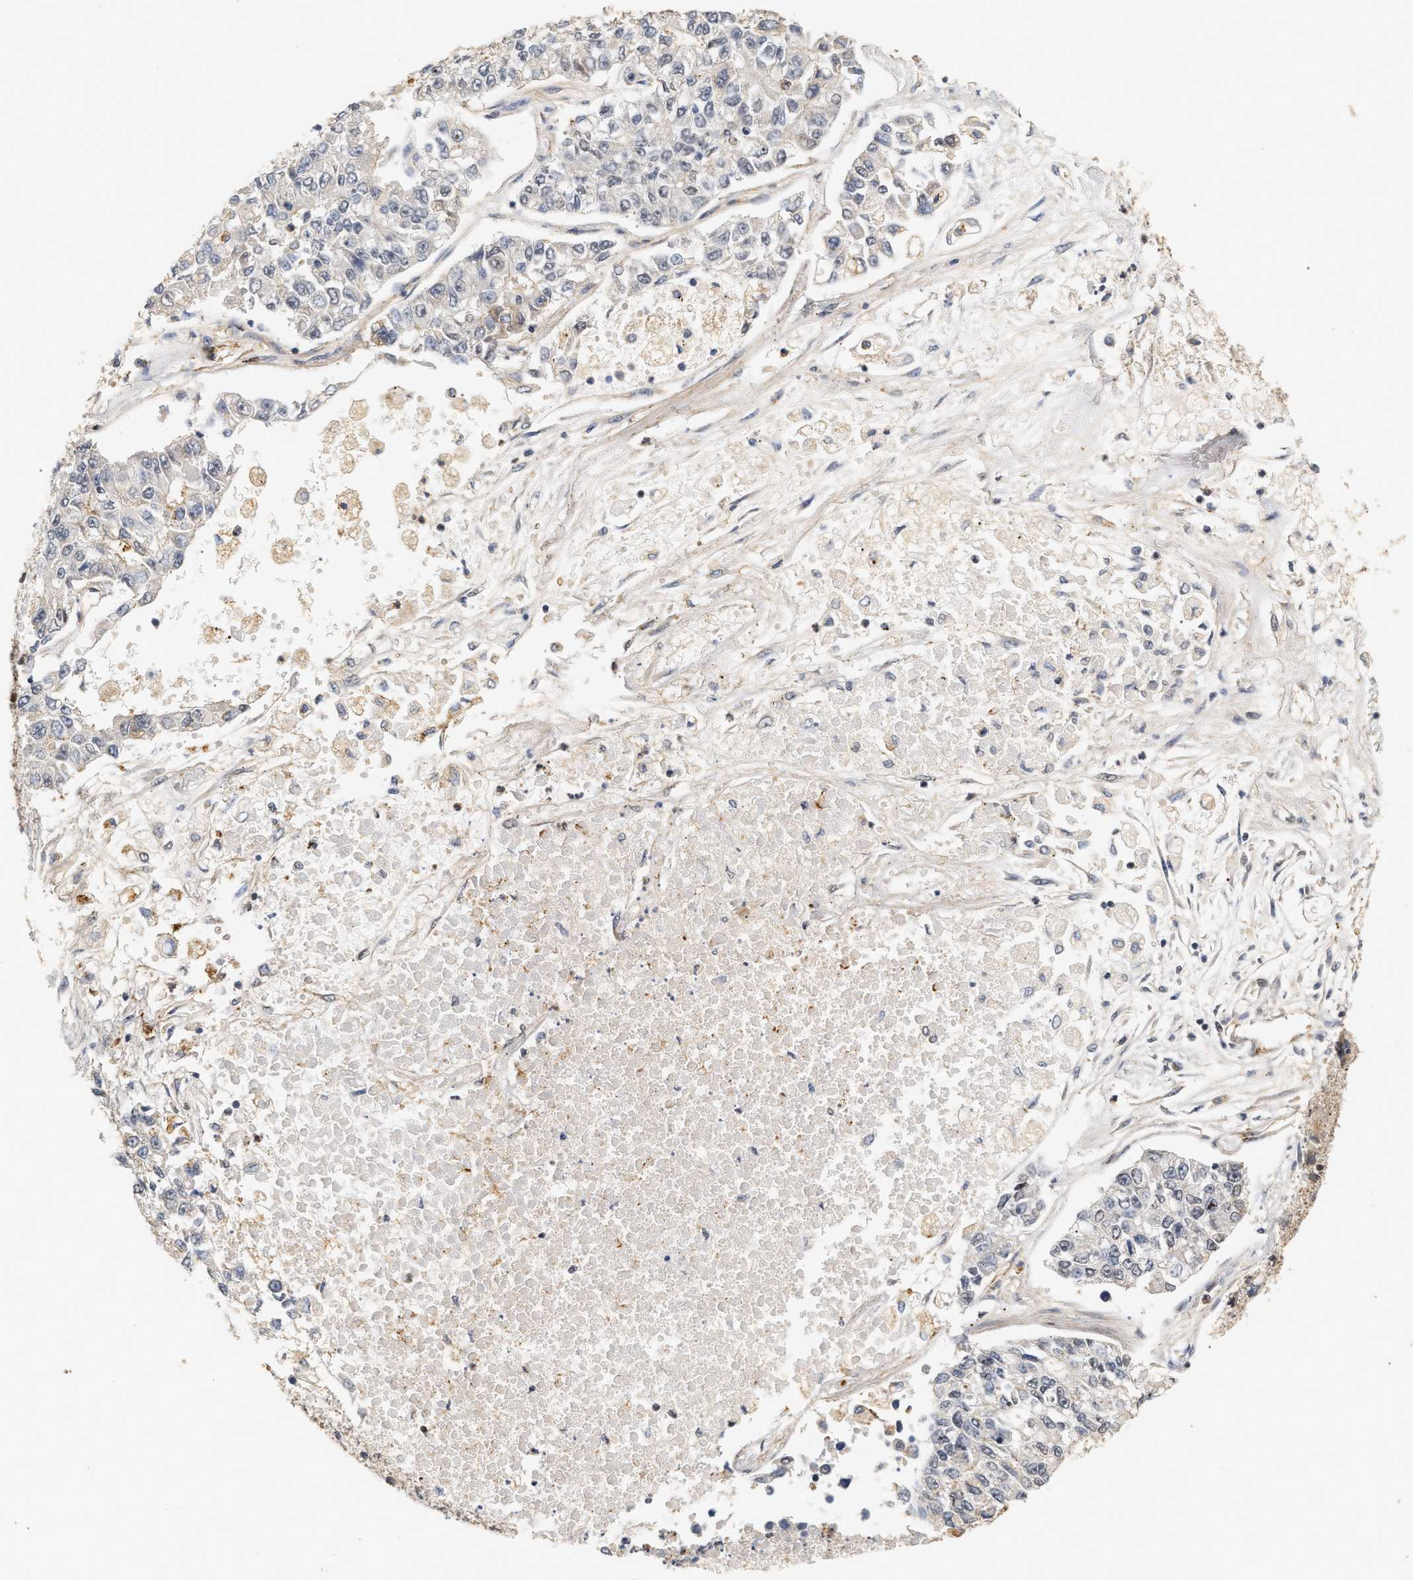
{"staining": {"intensity": "negative", "quantity": "none", "location": "none"}, "tissue": "lung cancer", "cell_type": "Tumor cells", "image_type": "cancer", "snomed": [{"axis": "morphology", "description": "Adenocarcinoma, NOS"}, {"axis": "topography", "description": "Lung"}], "caption": "Human lung cancer (adenocarcinoma) stained for a protein using IHC exhibits no positivity in tumor cells.", "gene": "PLXND1", "patient": {"sex": "male", "age": 49}}